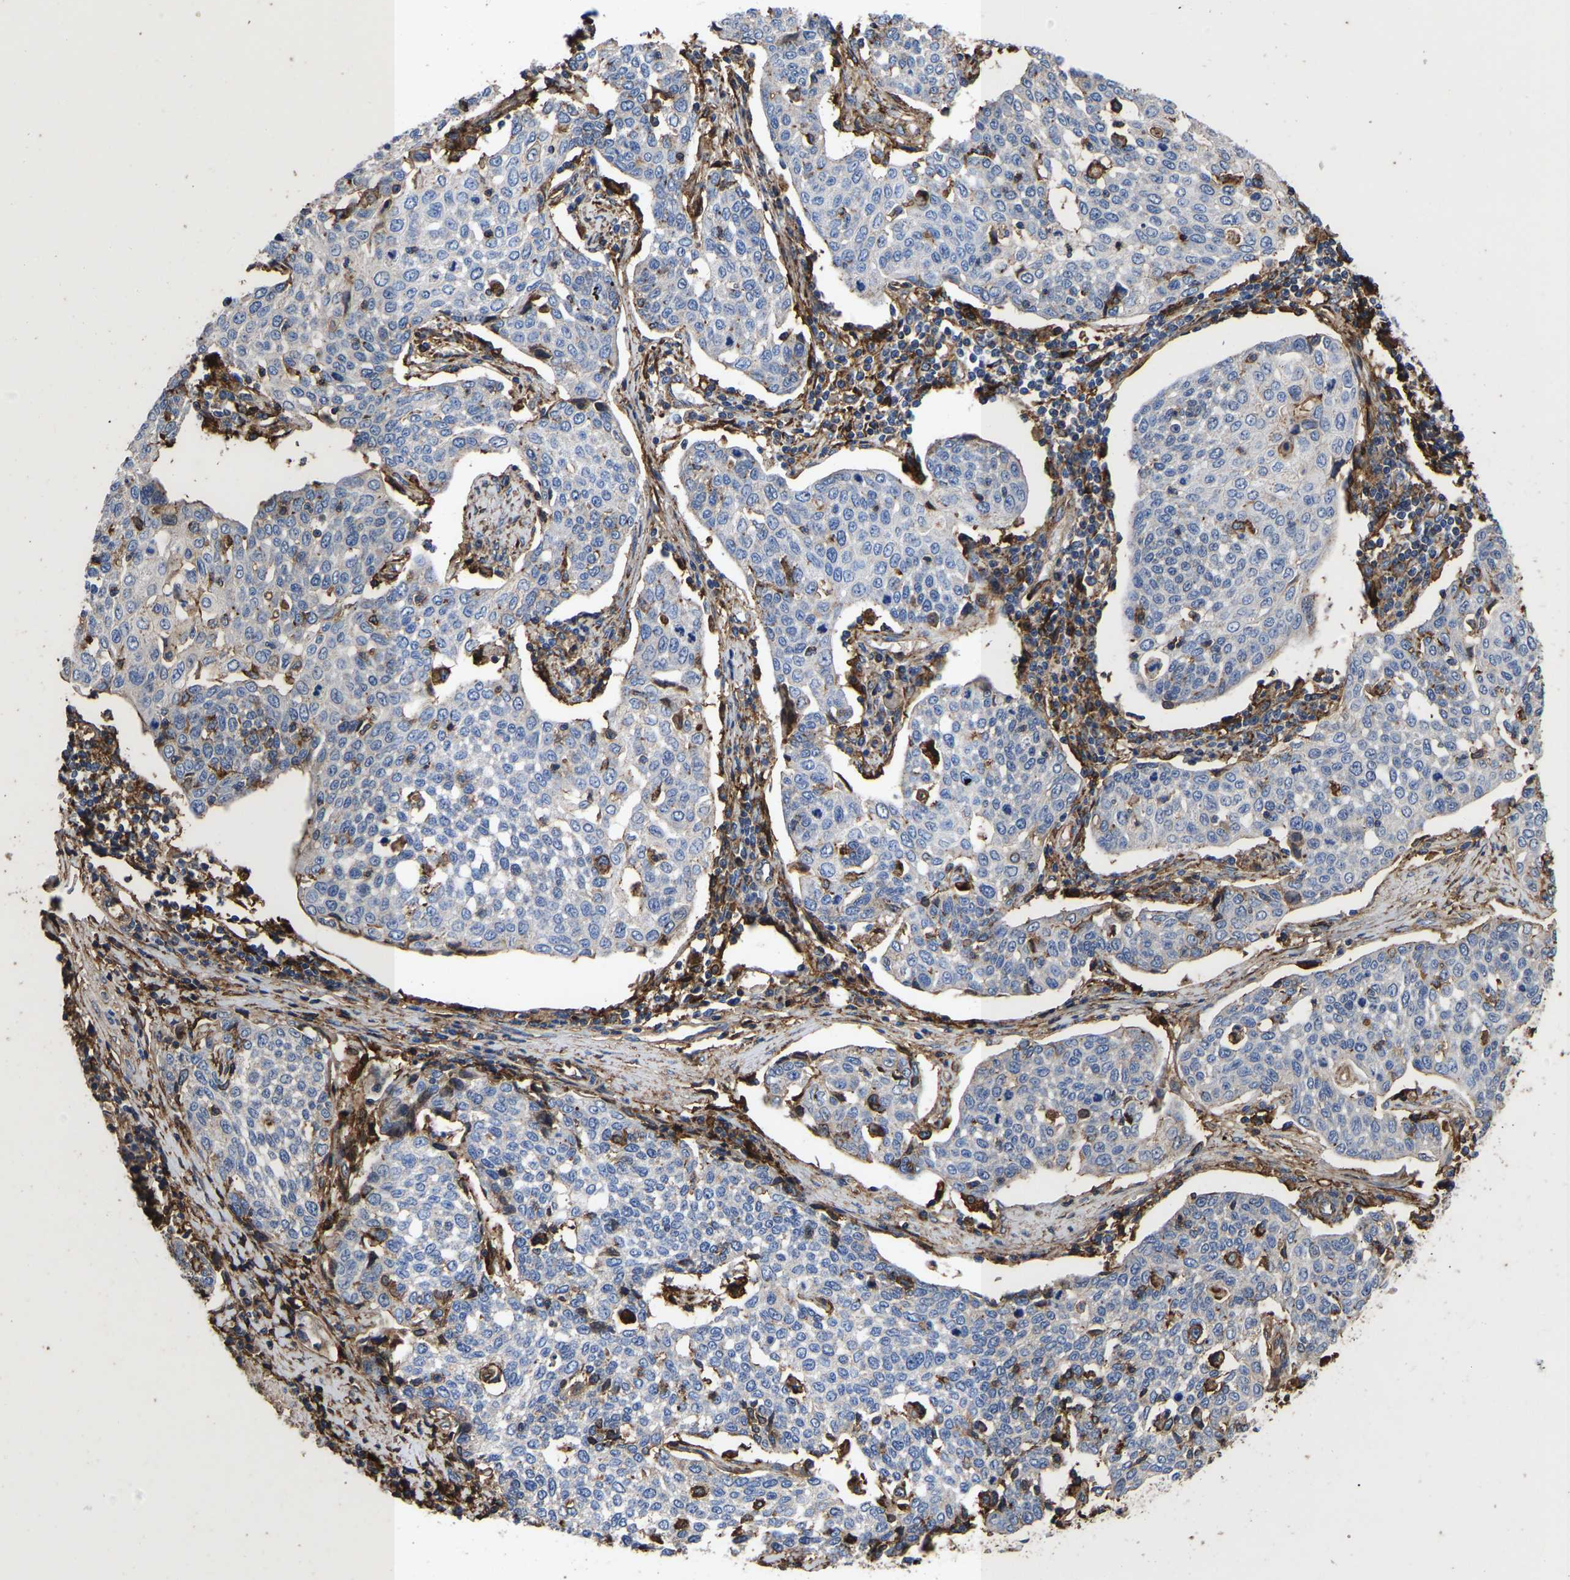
{"staining": {"intensity": "negative", "quantity": "none", "location": "none"}, "tissue": "cervical cancer", "cell_type": "Tumor cells", "image_type": "cancer", "snomed": [{"axis": "morphology", "description": "Squamous cell carcinoma, NOS"}, {"axis": "topography", "description": "Cervix"}], "caption": "Human cervical squamous cell carcinoma stained for a protein using IHC shows no expression in tumor cells.", "gene": "LIF", "patient": {"sex": "female", "age": 34}}